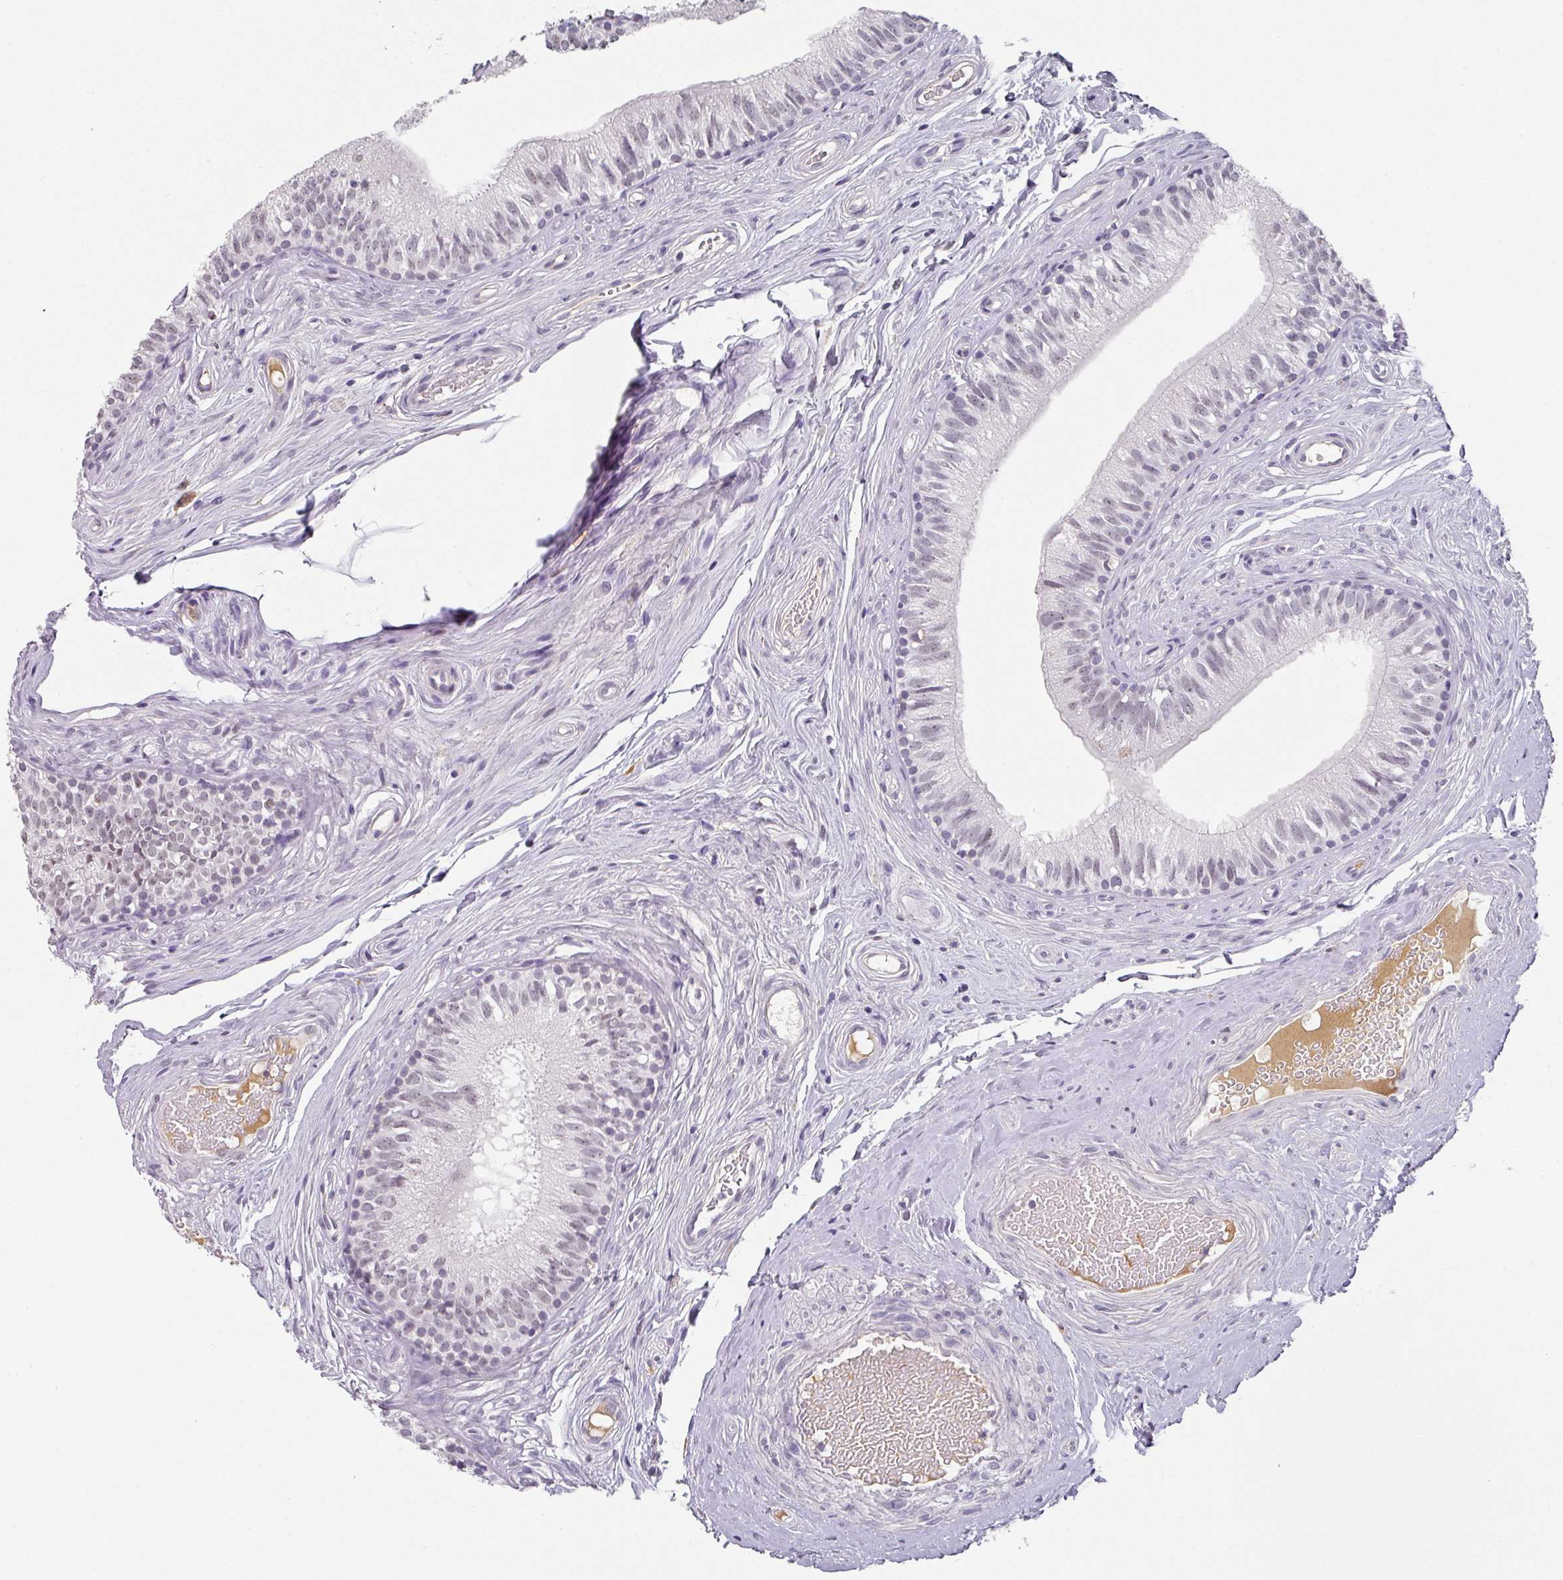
{"staining": {"intensity": "weak", "quantity": "25%-75%", "location": "nuclear"}, "tissue": "epididymis", "cell_type": "Glandular cells", "image_type": "normal", "snomed": [{"axis": "morphology", "description": "Normal tissue, NOS"}, {"axis": "morphology", "description": "Seminoma, NOS"}, {"axis": "topography", "description": "Testis"}, {"axis": "topography", "description": "Epididymis"}], "caption": "The photomicrograph displays a brown stain indicating the presence of a protein in the nuclear of glandular cells in epididymis. Using DAB (3,3'-diaminobenzidine) (brown) and hematoxylin (blue) stains, captured at high magnification using brightfield microscopy.", "gene": "C1QB", "patient": {"sex": "male", "age": 45}}